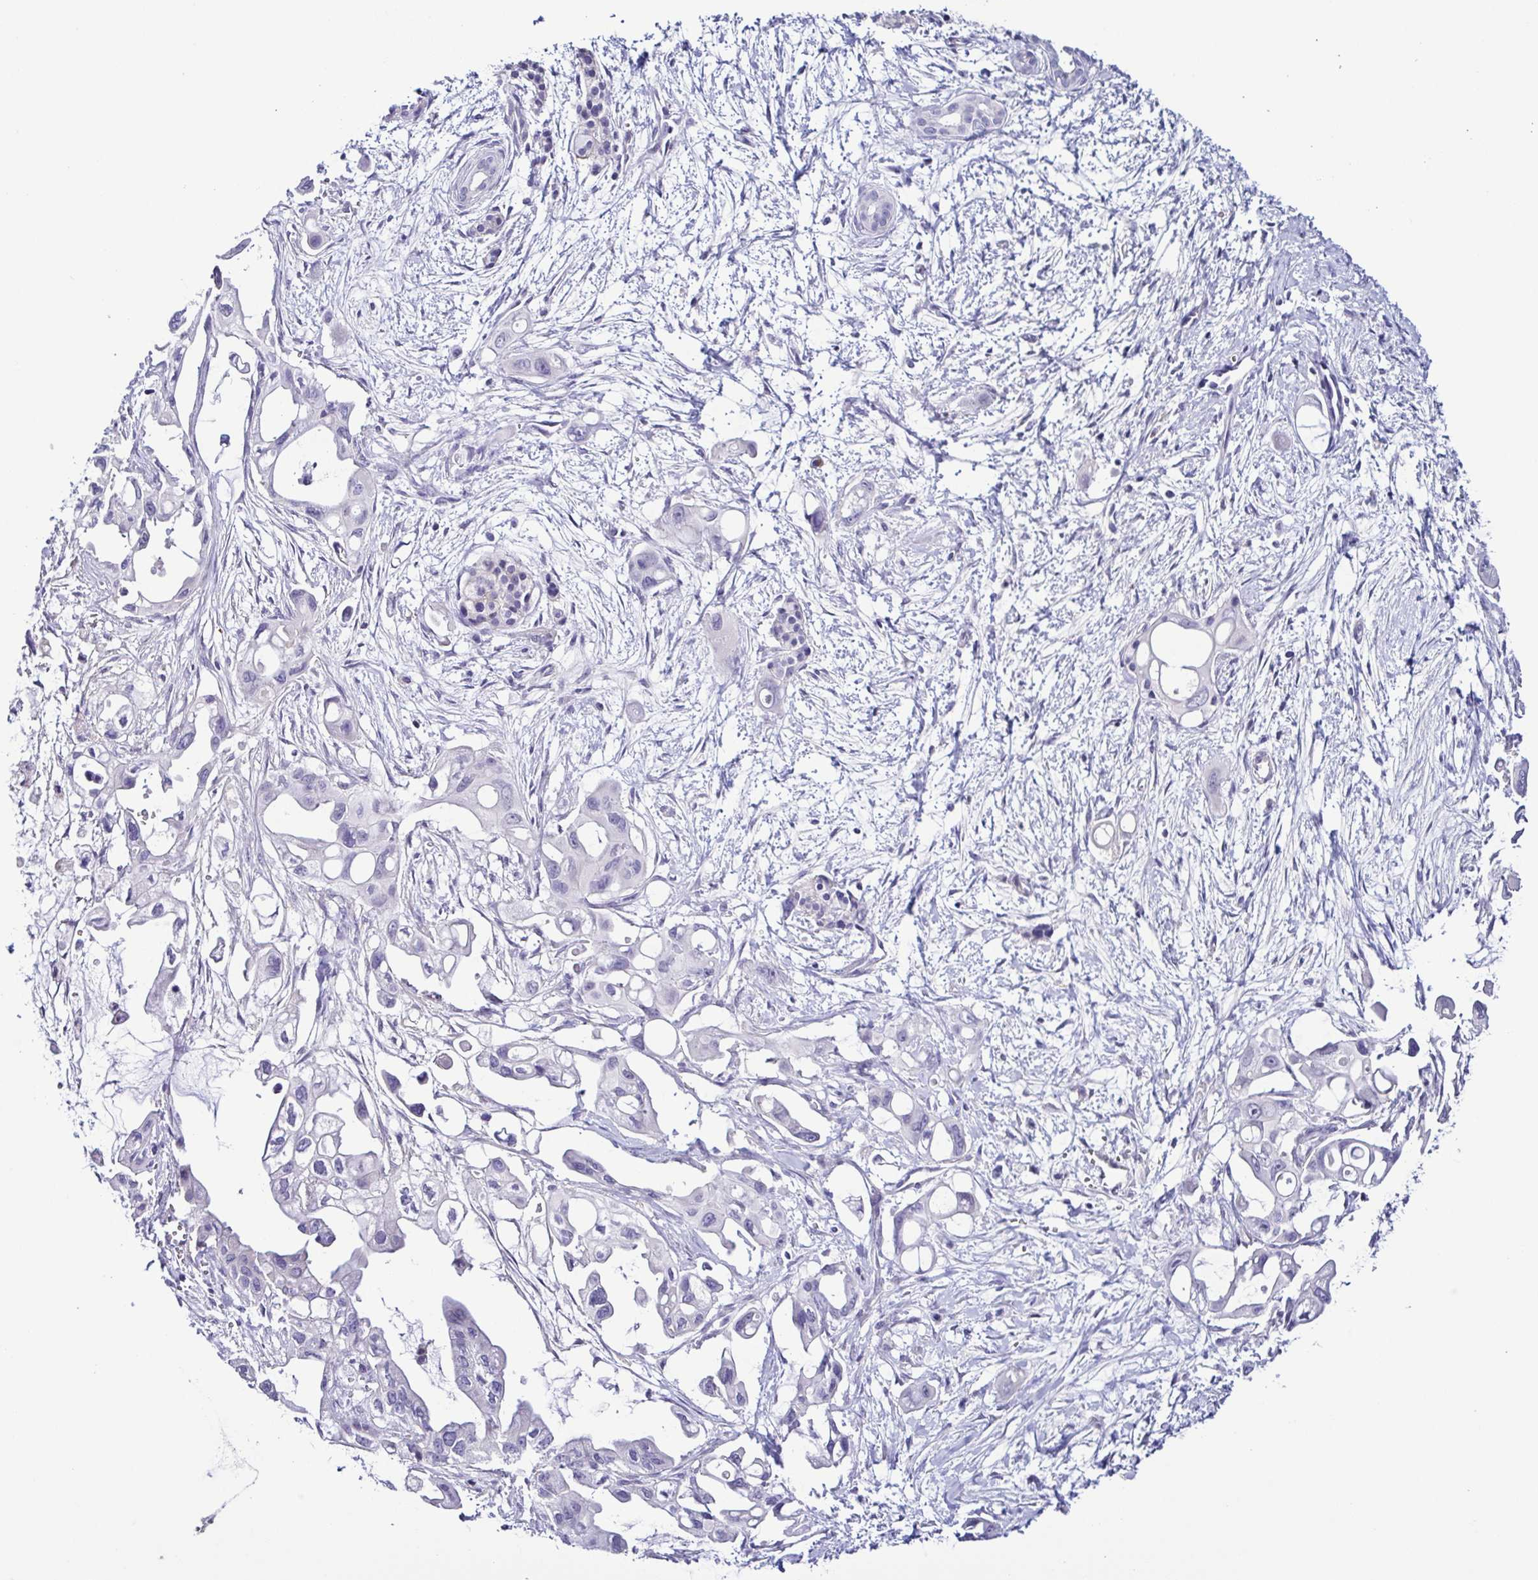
{"staining": {"intensity": "negative", "quantity": "none", "location": "none"}, "tissue": "pancreatic cancer", "cell_type": "Tumor cells", "image_type": "cancer", "snomed": [{"axis": "morphology", "description": "Adenocarcinoma, NOS"}, {"axis": "topography", "description": "Pancreas"}], "caption": "Tumor cells show no significant staining in pancreatic cancer.", "gene": "TNNT2", "patient": {"sex": "male", "age": 61}}